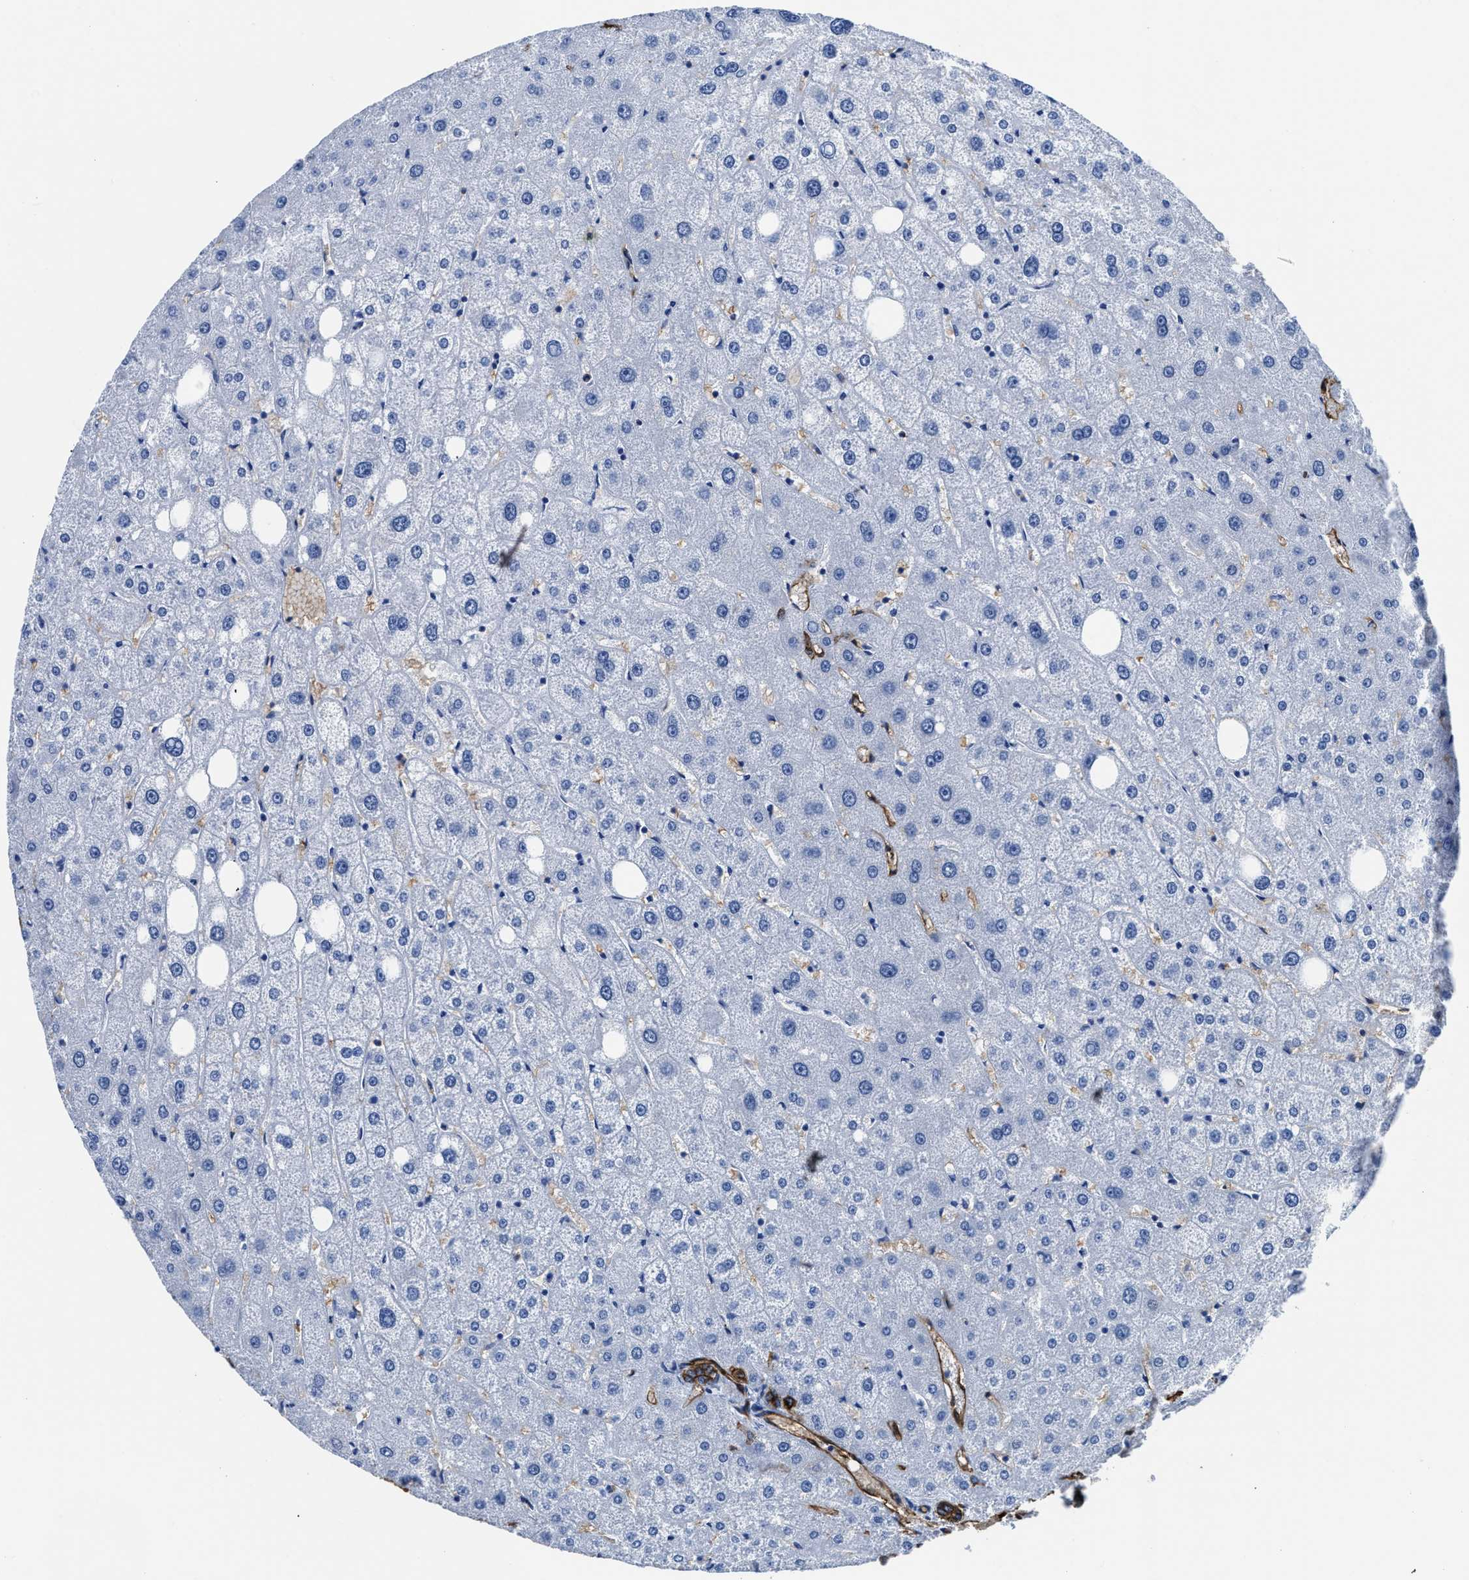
{"staining": {"intensity": "strong", "quantity": ">75%", "location": "cytoplasmic/membranous"}, "tissue": "liver", "cell_type": "Cholangiocytes", "image_type": "normal", "snomed": [{"axis": "morphology", "description": "Normal tissue, NOS"}, {"axis": "topography", "description": "Liver"}], "caption": "Brown immunohistochemical staining in unremarkable liver demonstrates strong cytoplasmic/membranous staining in about >75% of cholangiocytes.", "gene": "AQP1", "patient": {"sex": "male", "age": 73}}